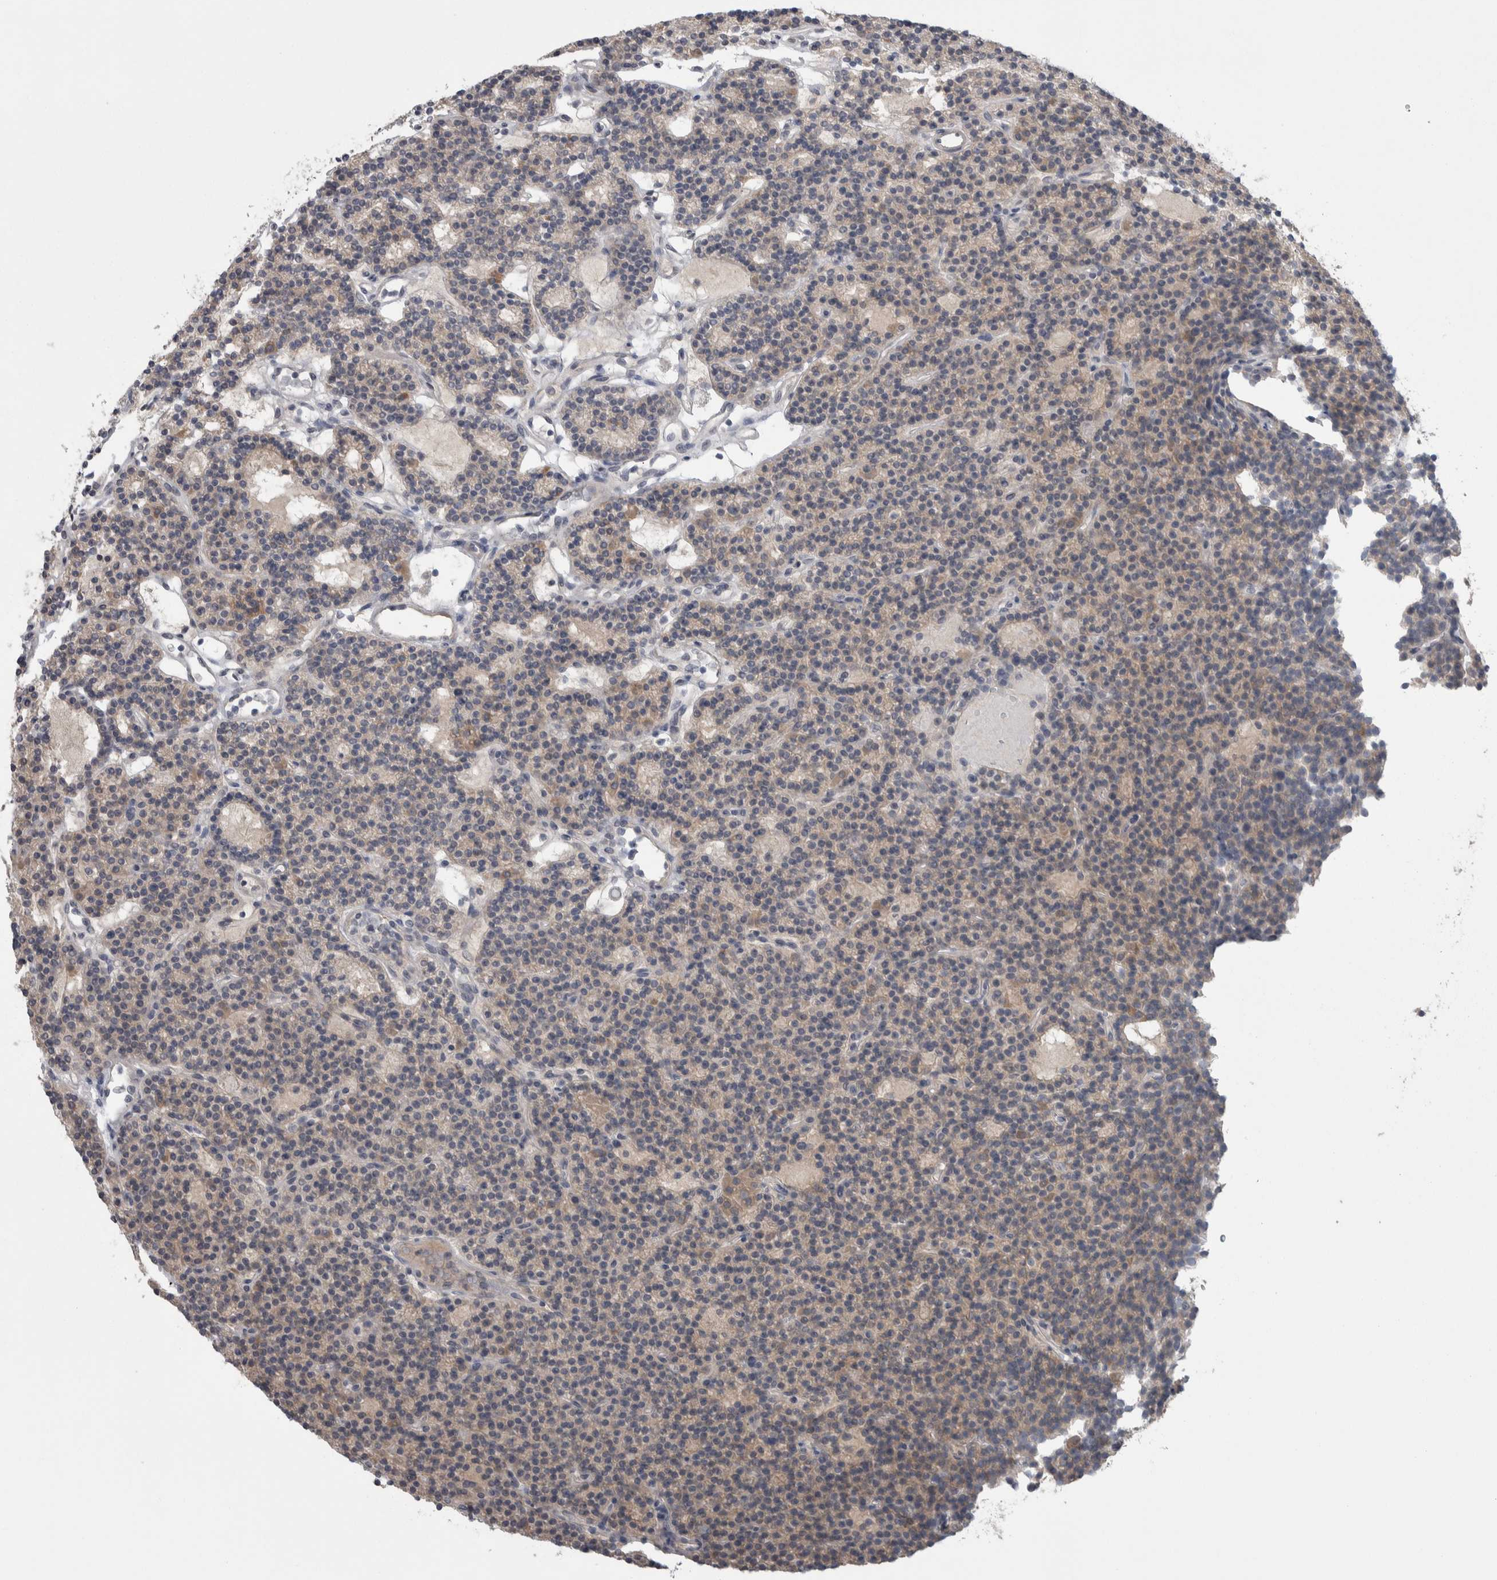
{"staining": {"intensity": "weak", "quantity": "<25%", "location": "cytoplasmic/membranous"}, "tissue": "parathyroid gland", "cell_type": "Glandular cells", "image_type": "normal", "snomed": [{"axis": "morphology", "description": "Normal tissue, NOS"}, {"axis": "topography", "description": "Parathyroid gland"}], "caption": "This is a micrograph of IHC staining of unremarkable parathyroid gland, which shows no positivity in glandular cells.", "gene": "CUL2", "patient": {"sex": "male", "age": 75}}